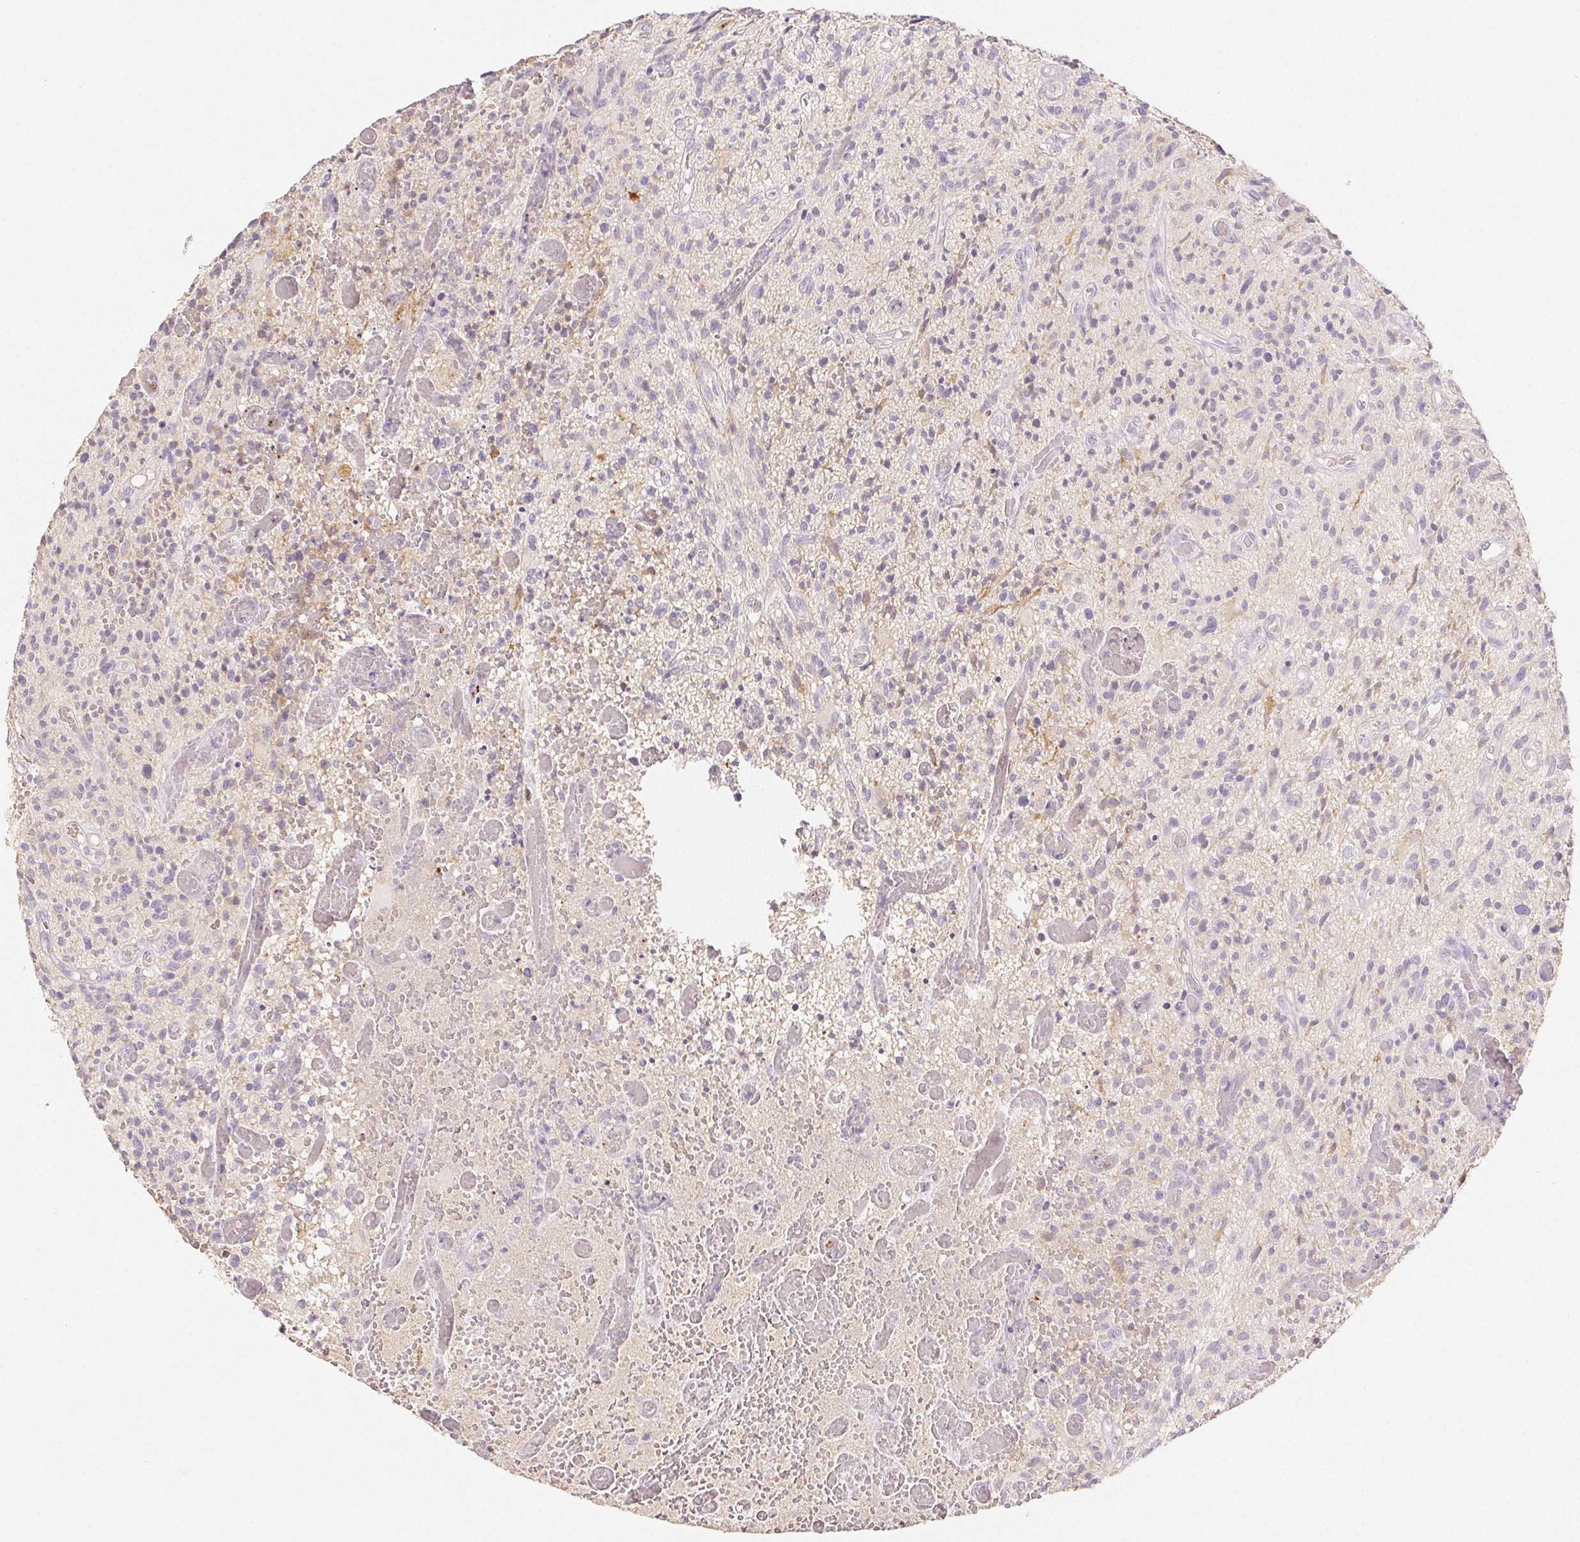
{"staining": {"intensity": "negative", "quantity": "none", "location": "none"}, "tissue": "glioma", "cell_type": "Tumor cells", "image_type": "cancer", "snomed": [{"axis": "morphology", "description": "Glioma, malignant, High grade"}, {"axis": "topography", "description": "Brain"}], "caption": "Tumor cells show no significant staining in malignant high-grade glioma.", "gene": "ACVR1B", "patient": {"sex": "male", "age": 75}}